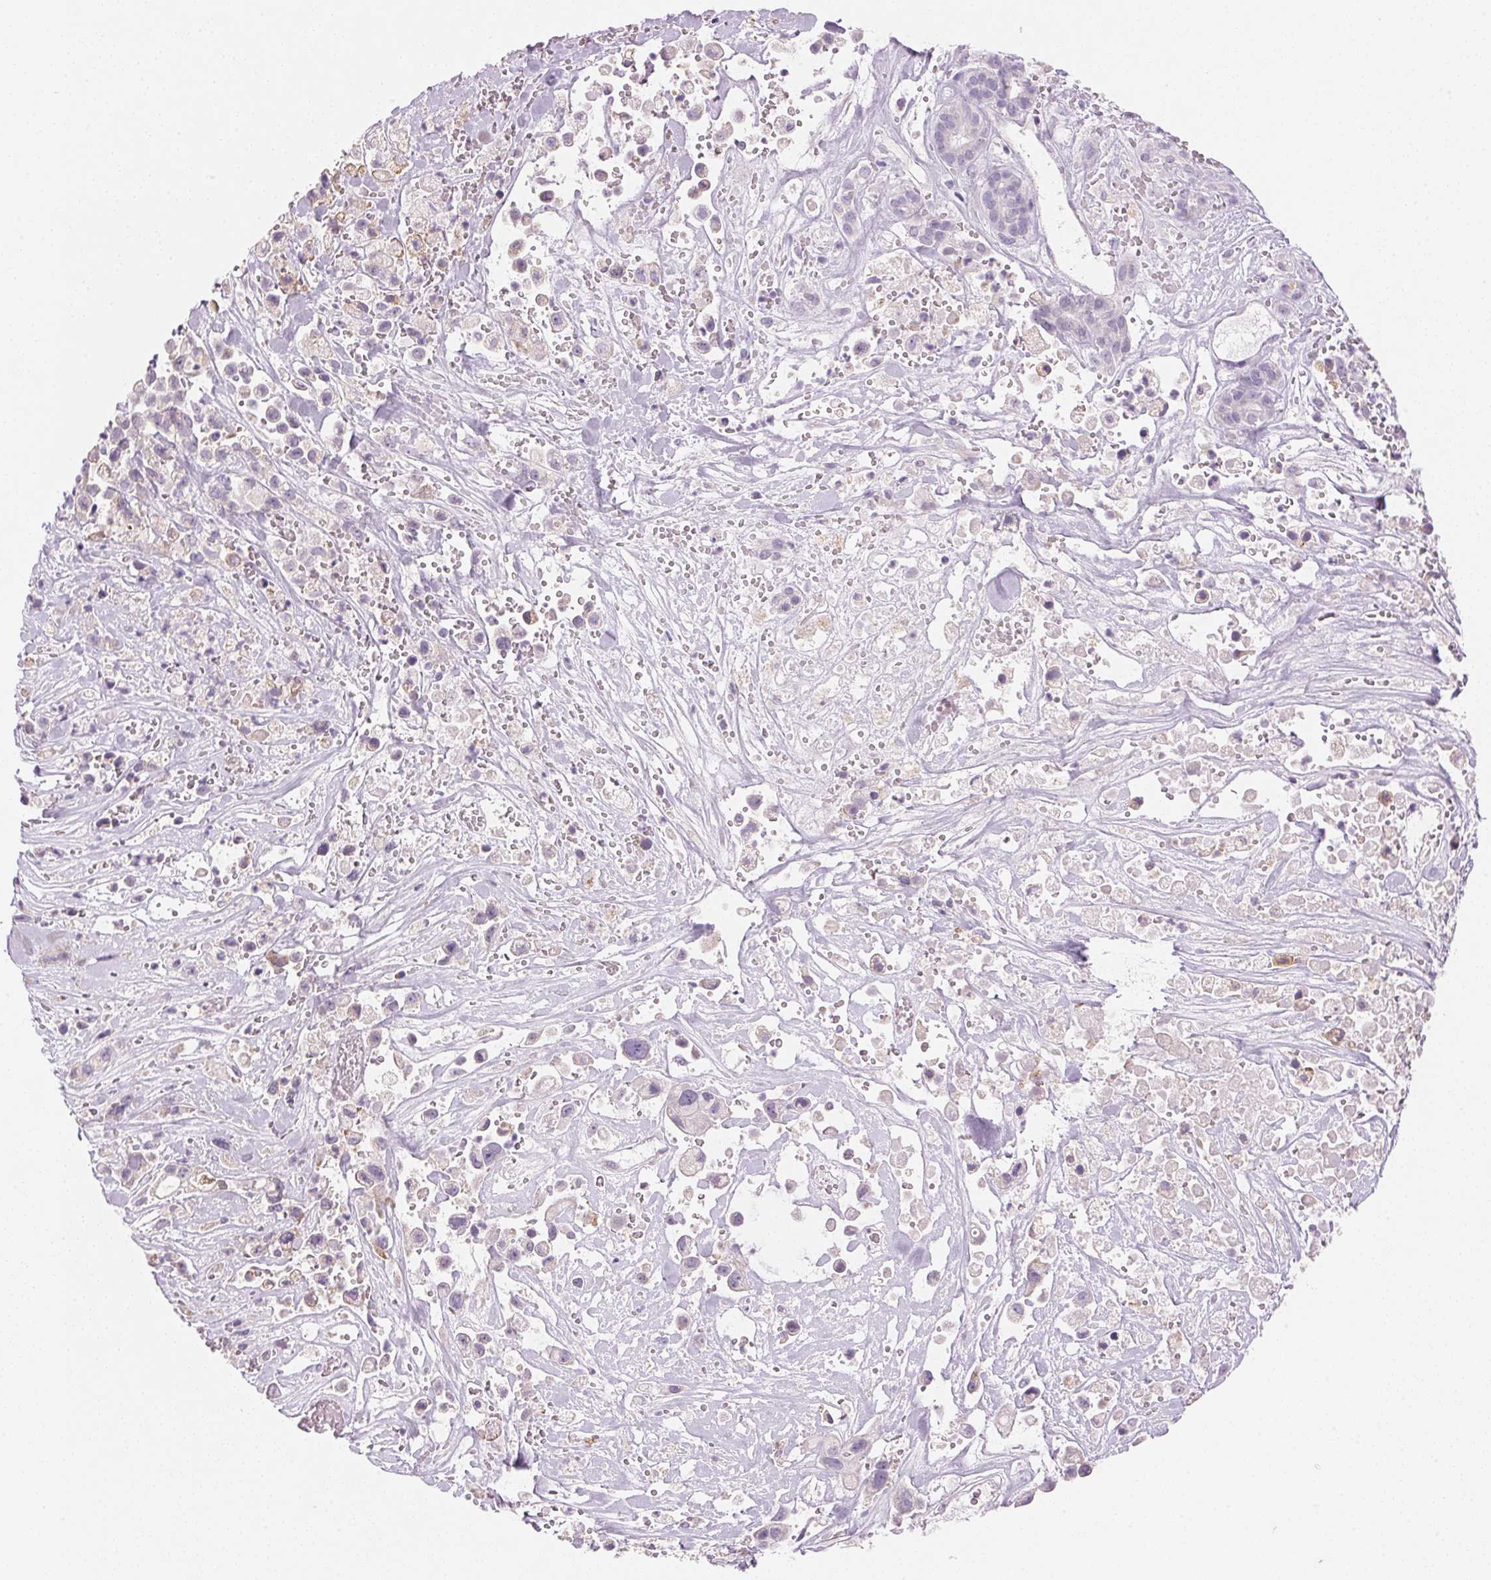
{"staining": {"intensity": "negative", "quantity": "none", "location": "none"}, "tissue": "pancreatic cancer", "cell_type": "Tumor cells", "image_type": "cancer", "snomed": [{"axis": "morphology", "description": "Adenocarcinoma, NOS"}, {"axis": "topography", "description": "Pancreas"}], "caption": "Immunohistochemical staining of human adenocarcinoma (pancreatic) demonstrates no significant positivity in tumor cells.", "gene": "CYP11B1", "patient": {"sex": "male", "age": 44}}